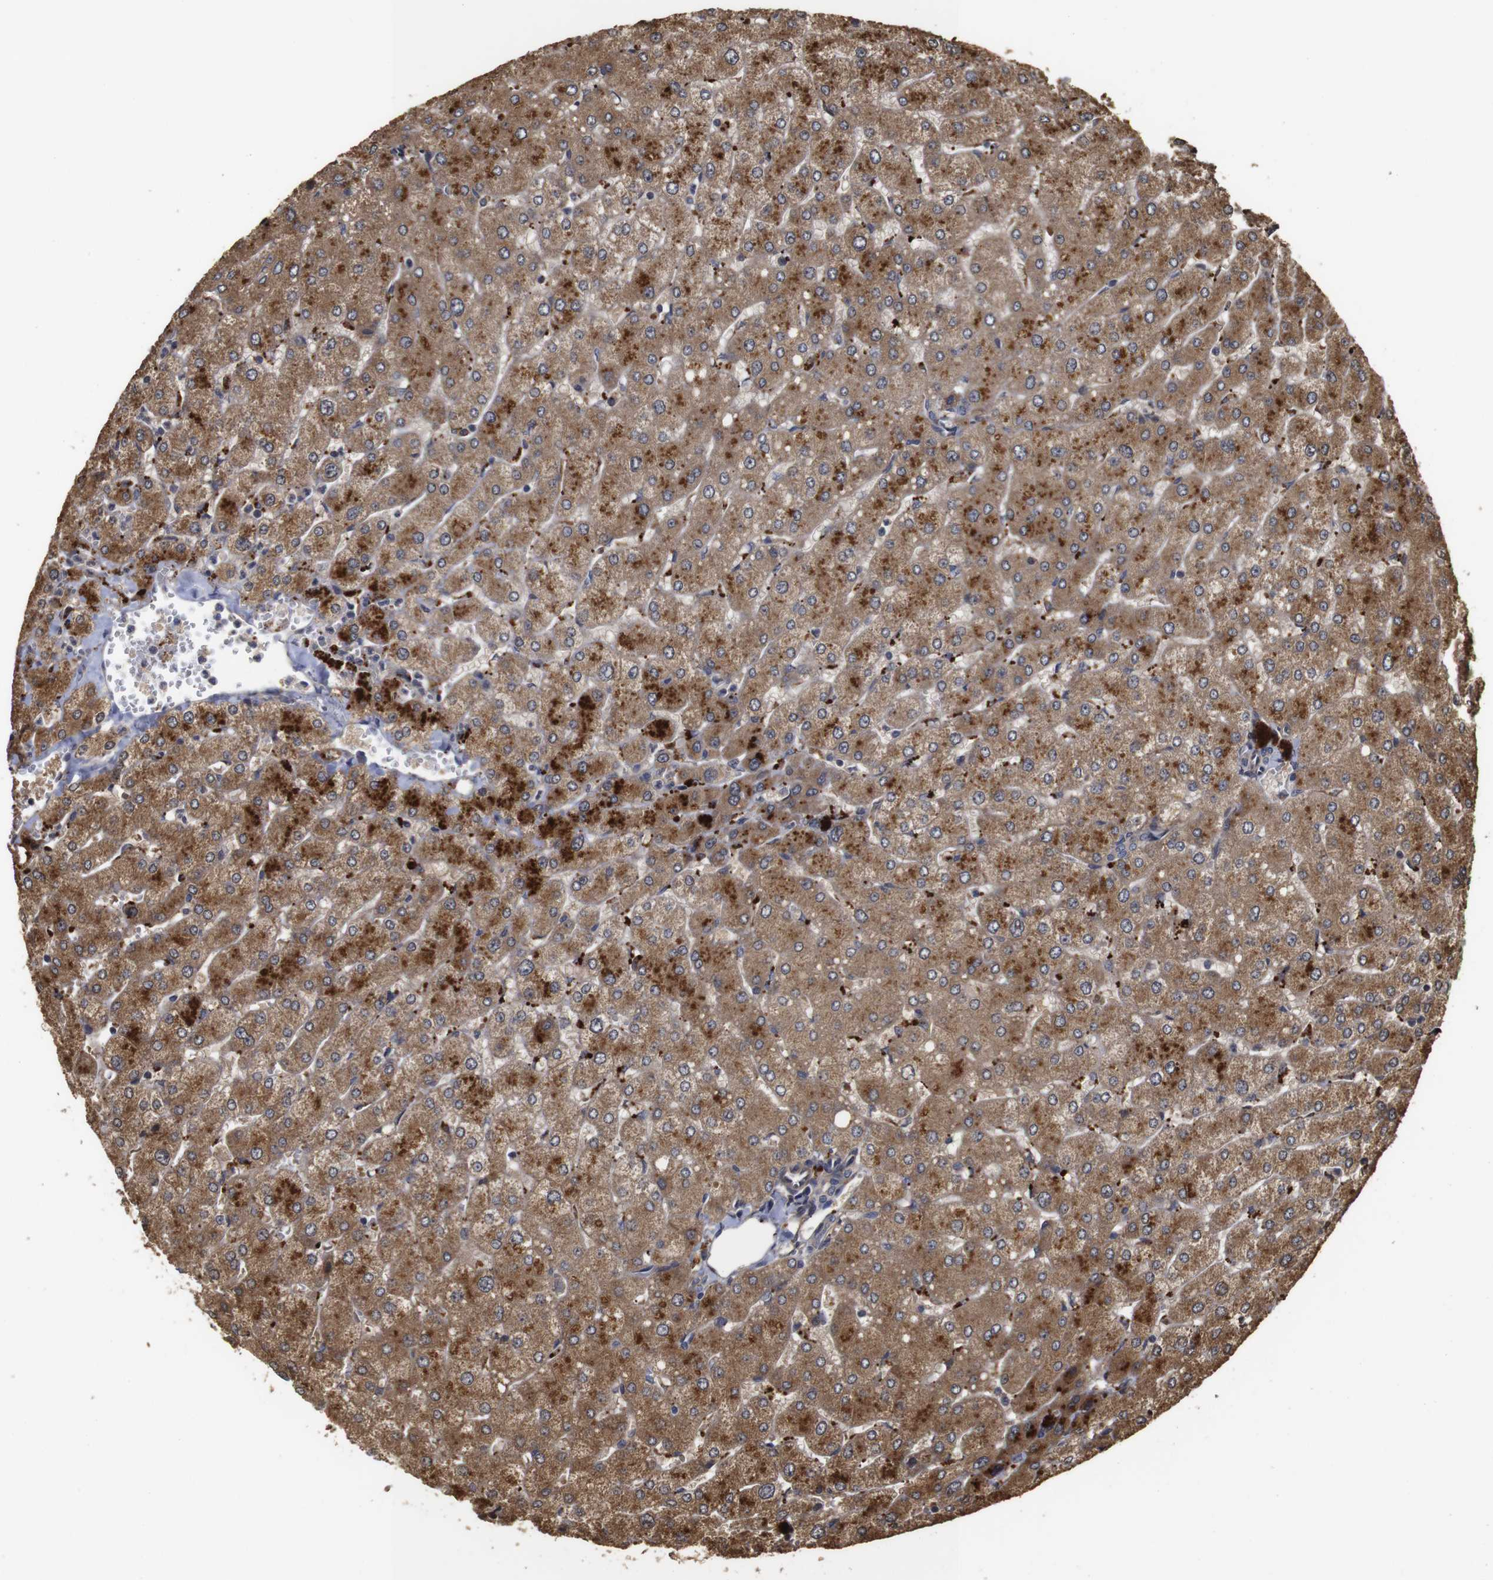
{"staining": {"intensity": "weak", "quantity": ">75%", "location": "cytoplasmic/membranous"}, "tissue": "liver", "cell_type": "Cholangiocytes", "image_type": "normal", "snomed": [{"axis": "morphology", "description": "Normal tissue, NOS"}, {"axis": "topography", "description": "Liver"}], "caption": "Cholangiocytes exhibit weak cytoplasmic/membranous staining in approximately >75% of cells in benign liver. Nuclei are stained in blue.", "gene": "PTPN14", "patient": {"sex": "male", "age": 55}}